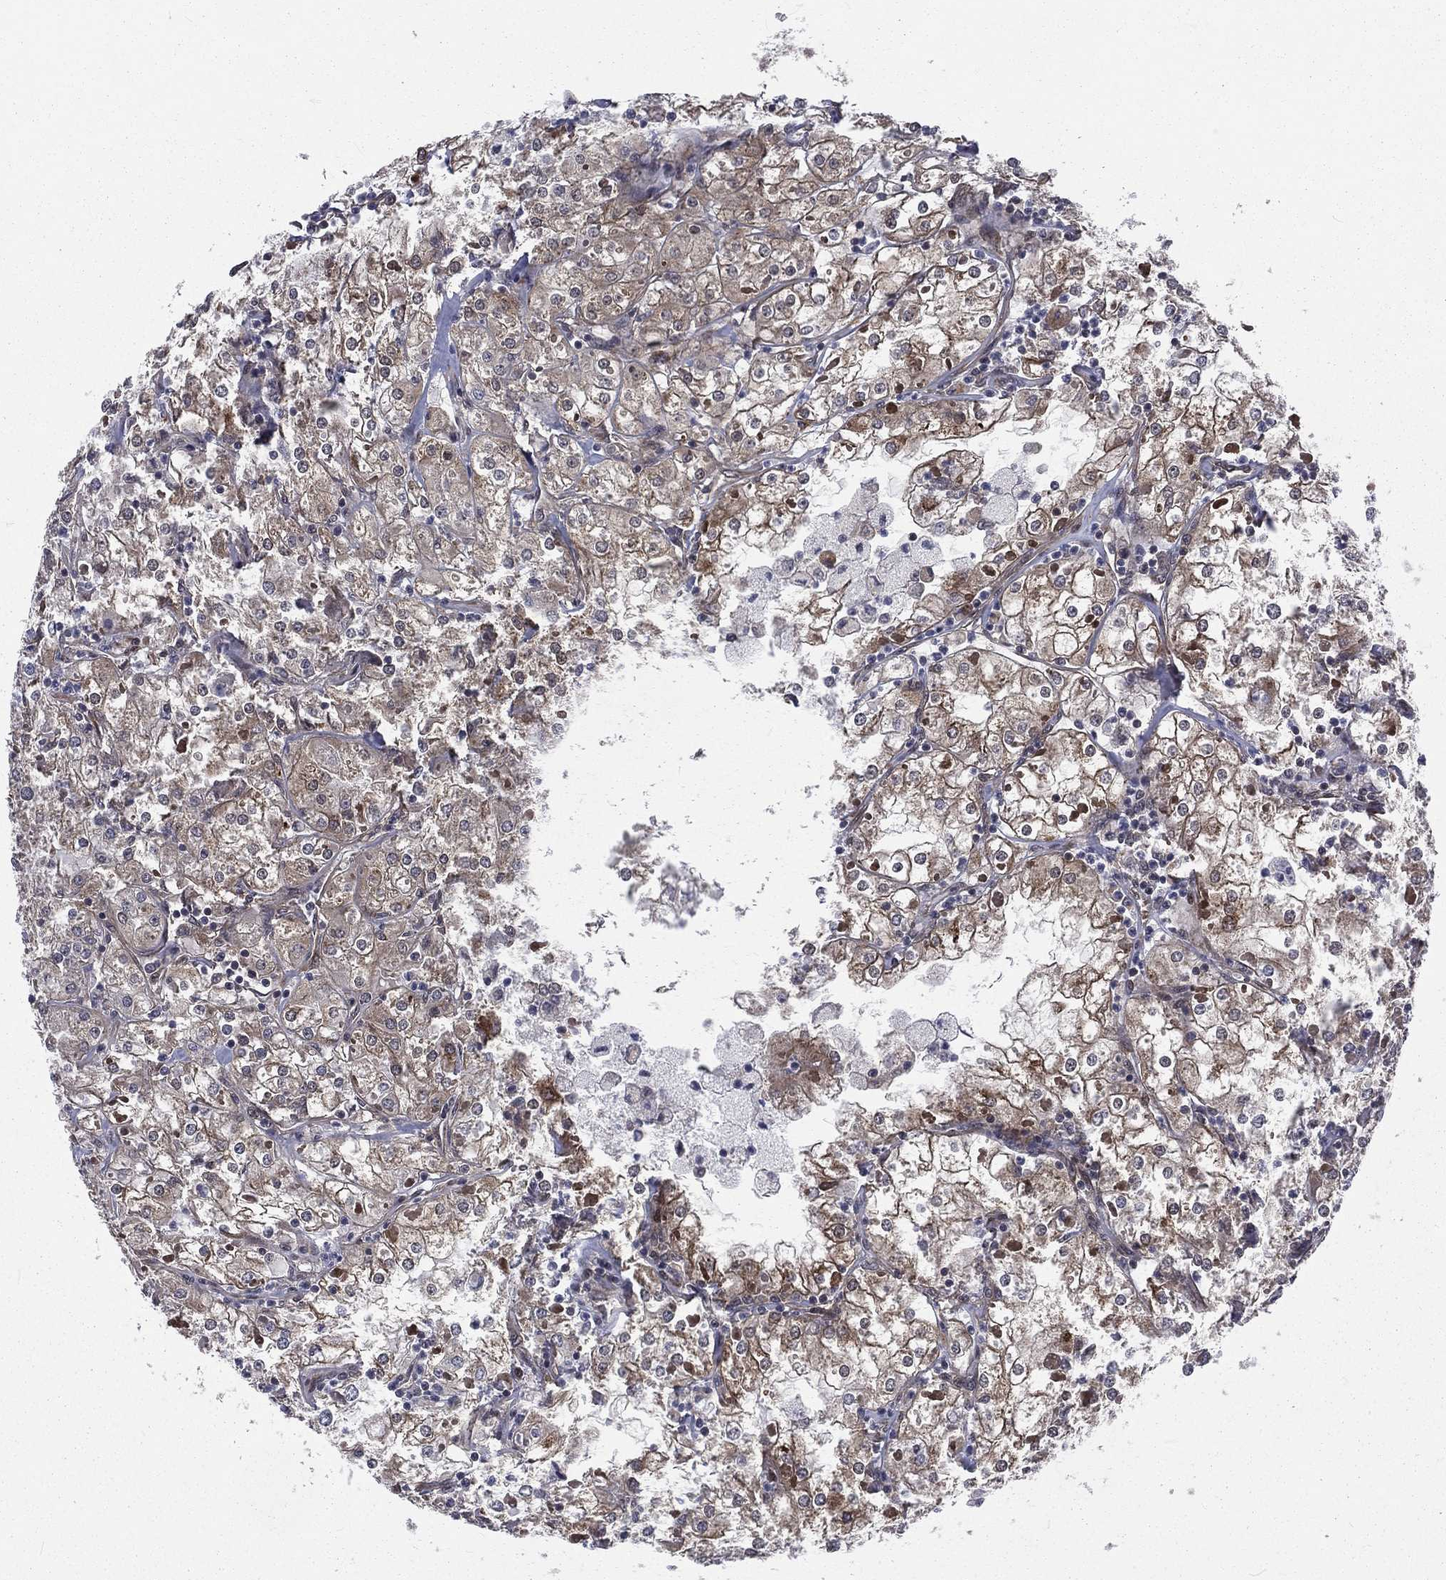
{"staining": {"intensity": "moderate", "quantity": "25%-75%", "location": "cytoplasmic/membranous"}, "tissue": "renal cancer", "cell_type": "Tumor cells", "image_type": "cancer", "snomed": [{"axis": "morphology", "description": "Adenocarcinoma, NOS"}, {"axis": "topography", "description": "Kidney"}], "caption": "A photomicrograph of human renal cancer stained for a protein exhibits moderate cytoplasmic/membranous brown staining in tumor cells.", "gene": "ARL3", "patient": {"sex": "male", "age": 77}}